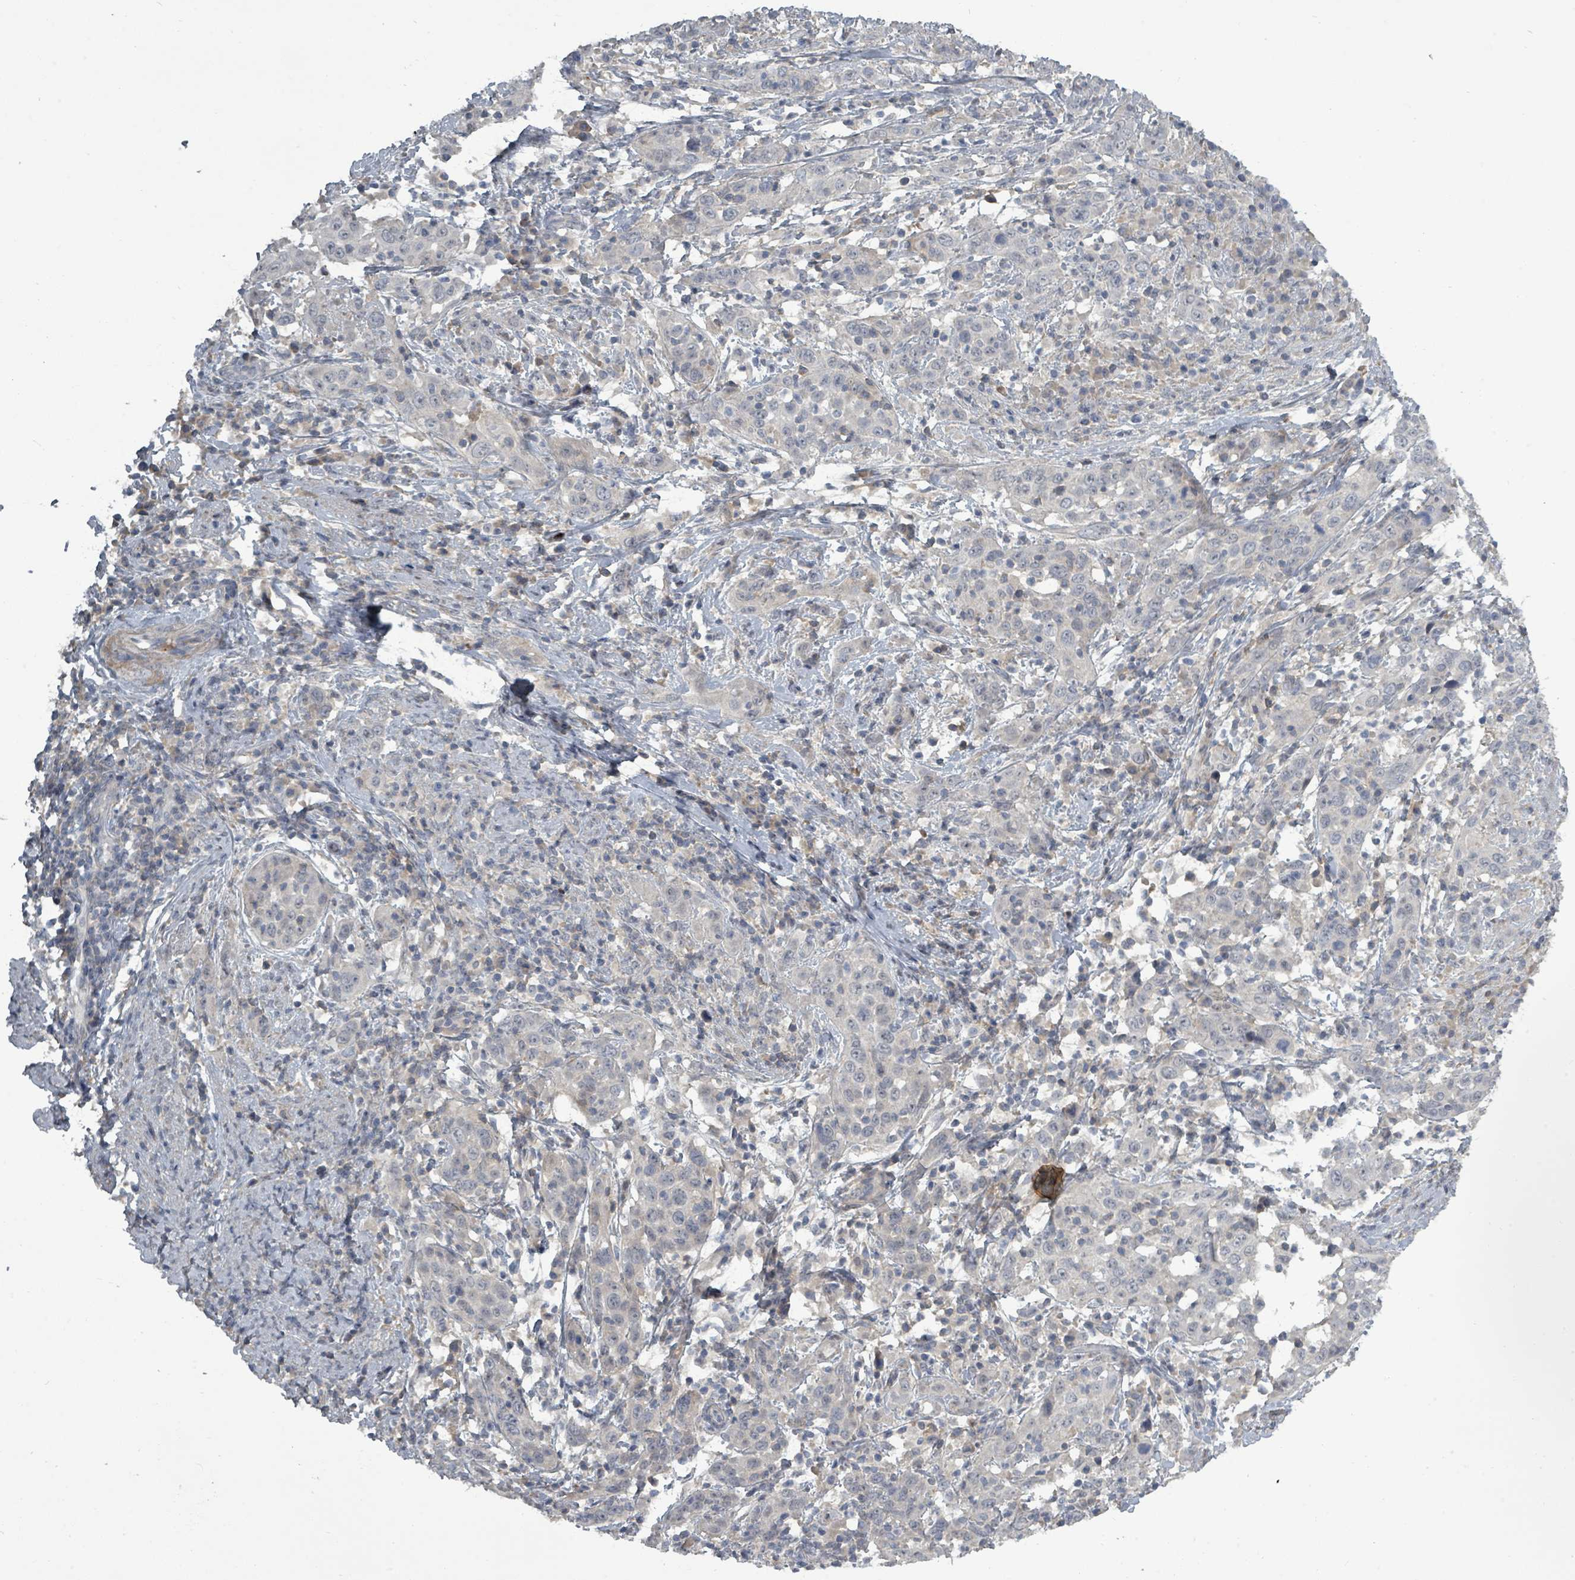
{"staining": {"intensity": "negative", "quantity": "none", "location": "none"}, "tissue": "cervical cancer", "cell_type": "Tumor cells", "image_type": "cancer", "snomed": [{"axis": "morphology", "description": "Squamous cell carcinoma, NOS"}, {"axis": "topography", "description": "Cervix"}], "caption": "Tumor cells show no significant protein staining in cervical cancer.", "gene": "LEFTY2", "patient": {"sex": "female", "age": 46}}